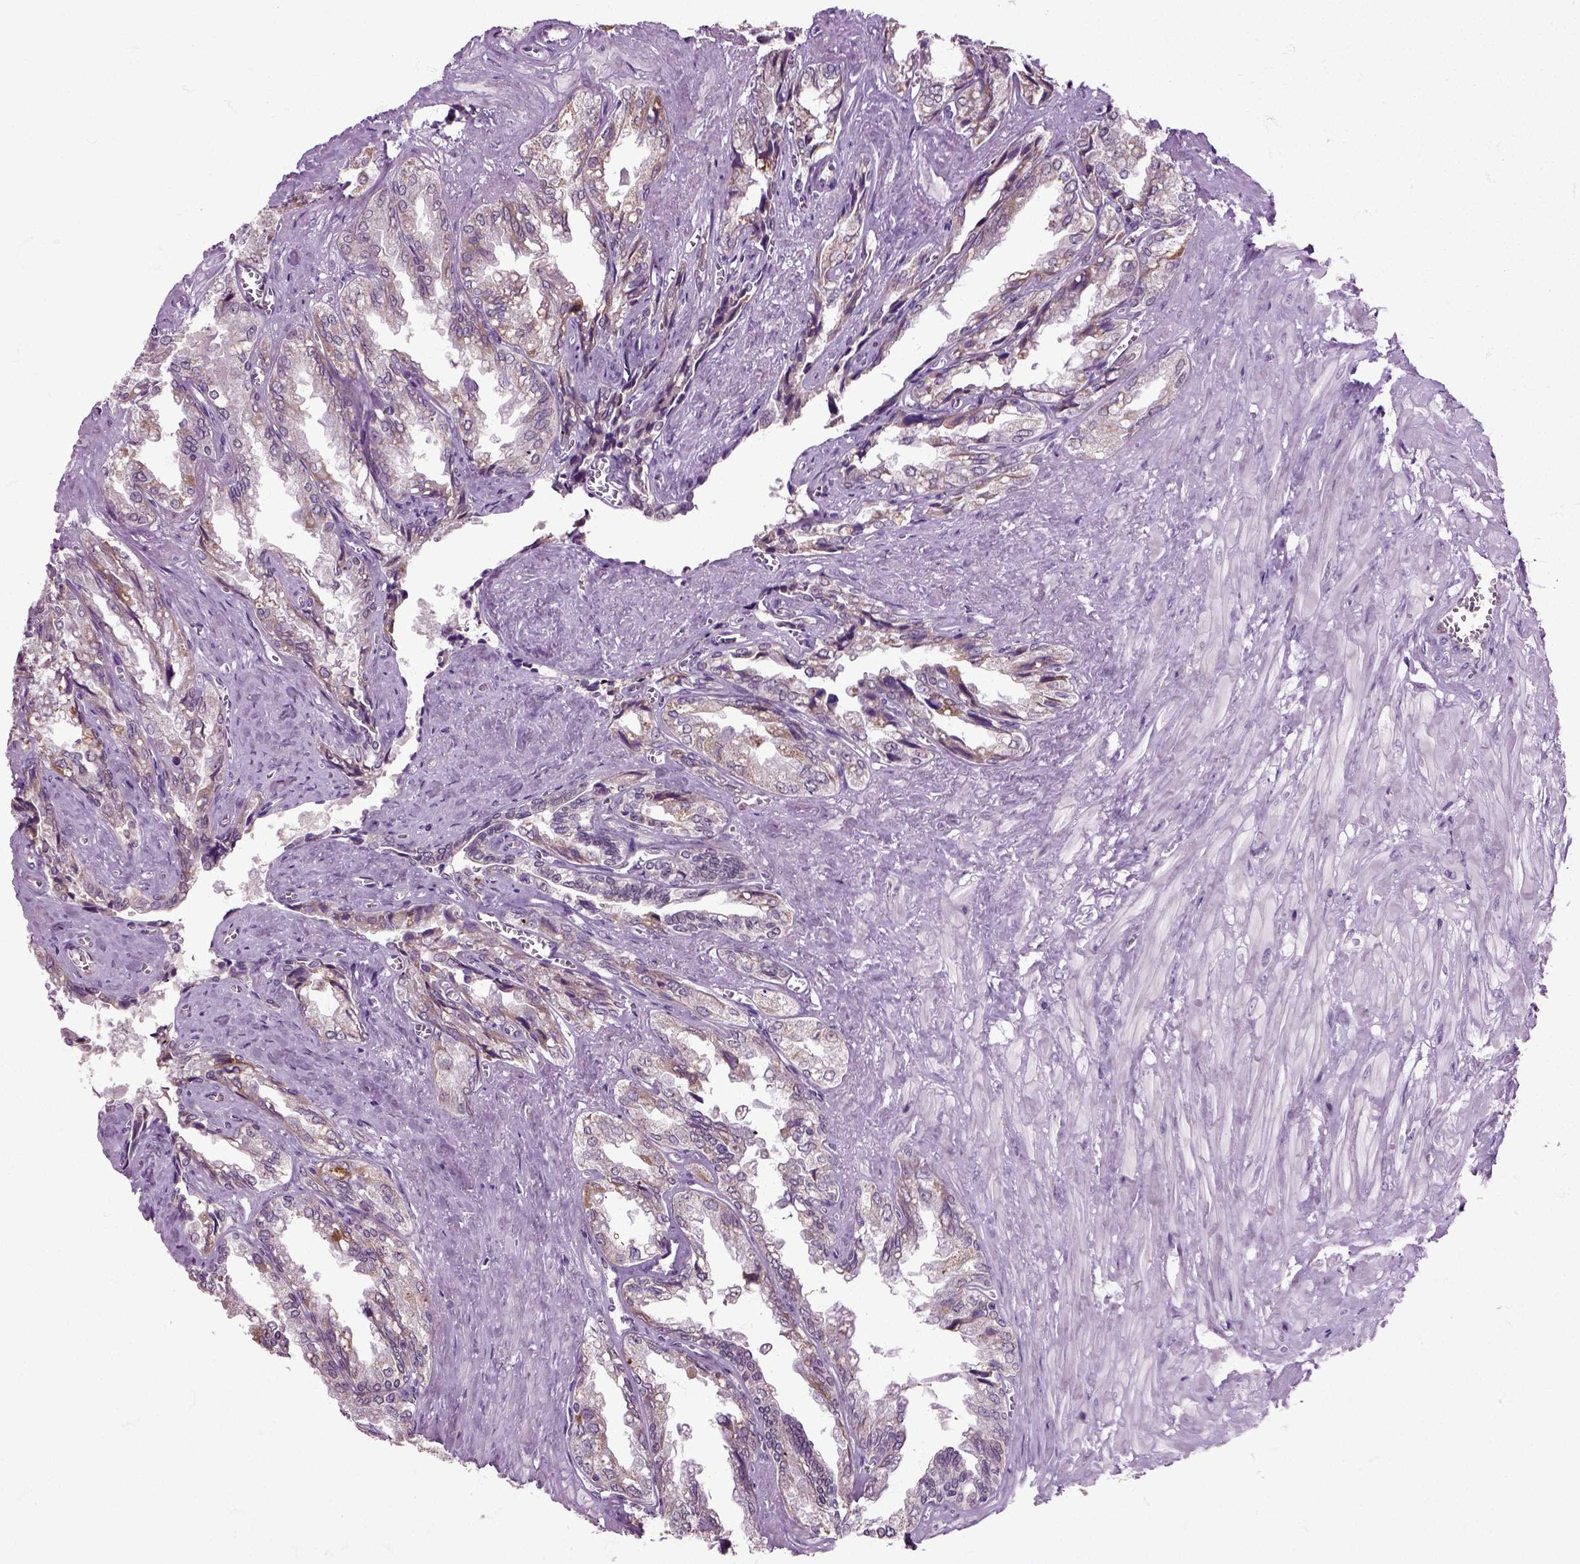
{"staining": {"intensity": "weak", "quantity": "<25%", "location": "cytoplasmic/membranous"}, "tissue": "seminal vesicle", "cell_type": "Glandular cells", "image_type": "normal", "snomed": [{"axis": "morphology", "description": "Normal tissue, NOS"}, {"axis": "topography", "description": "Seminal veicle"}], "caption": "This is a histopathology image of immunohistochemistry (IHC) staining of benign seminal vesicle, which shows no staining in glandular cells. (DAB IHC, high magnification).", "gene": "HSPA2", "patient": {"sex": "male", "age": 67}}